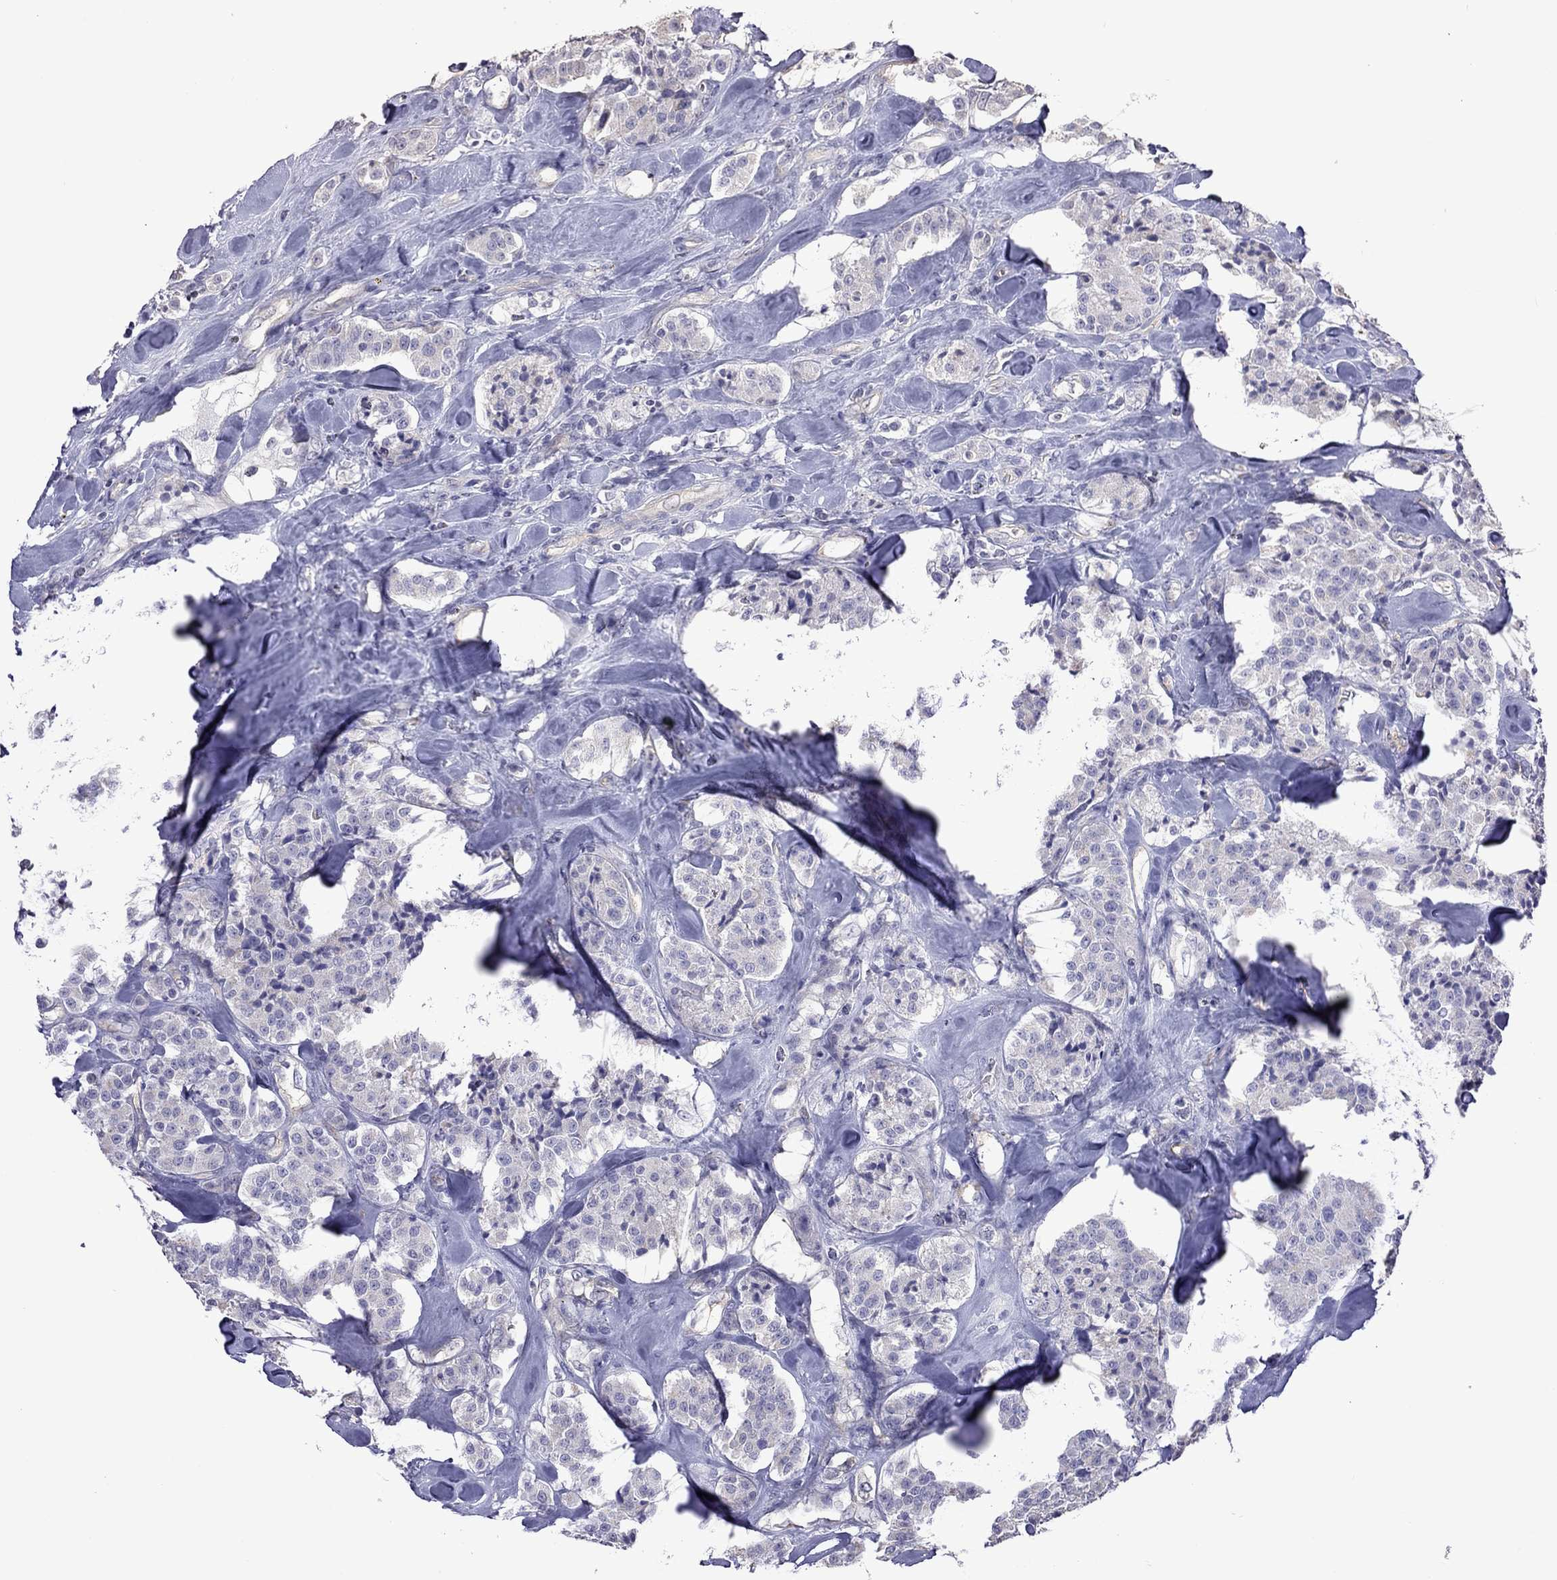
{"staining": {"intensity": "negative", "quantity": "none", "location": "none"}, "tissue": "carcinoid", "cell_type": "Tumor cells", "image_type": "cancer", "snomed": [{"axis": "morphology", "description": "Carcinoid, malignant, NOS"}, {"axis": "topography", "description": "Pancreas"}], "caption": "Immunohistochemical staining of human carcinoid (malignant) demonstrates no significant positivity in tumor cells.", "gene": "FEZ1", "patient": {"sex": "male", "age": 41}}